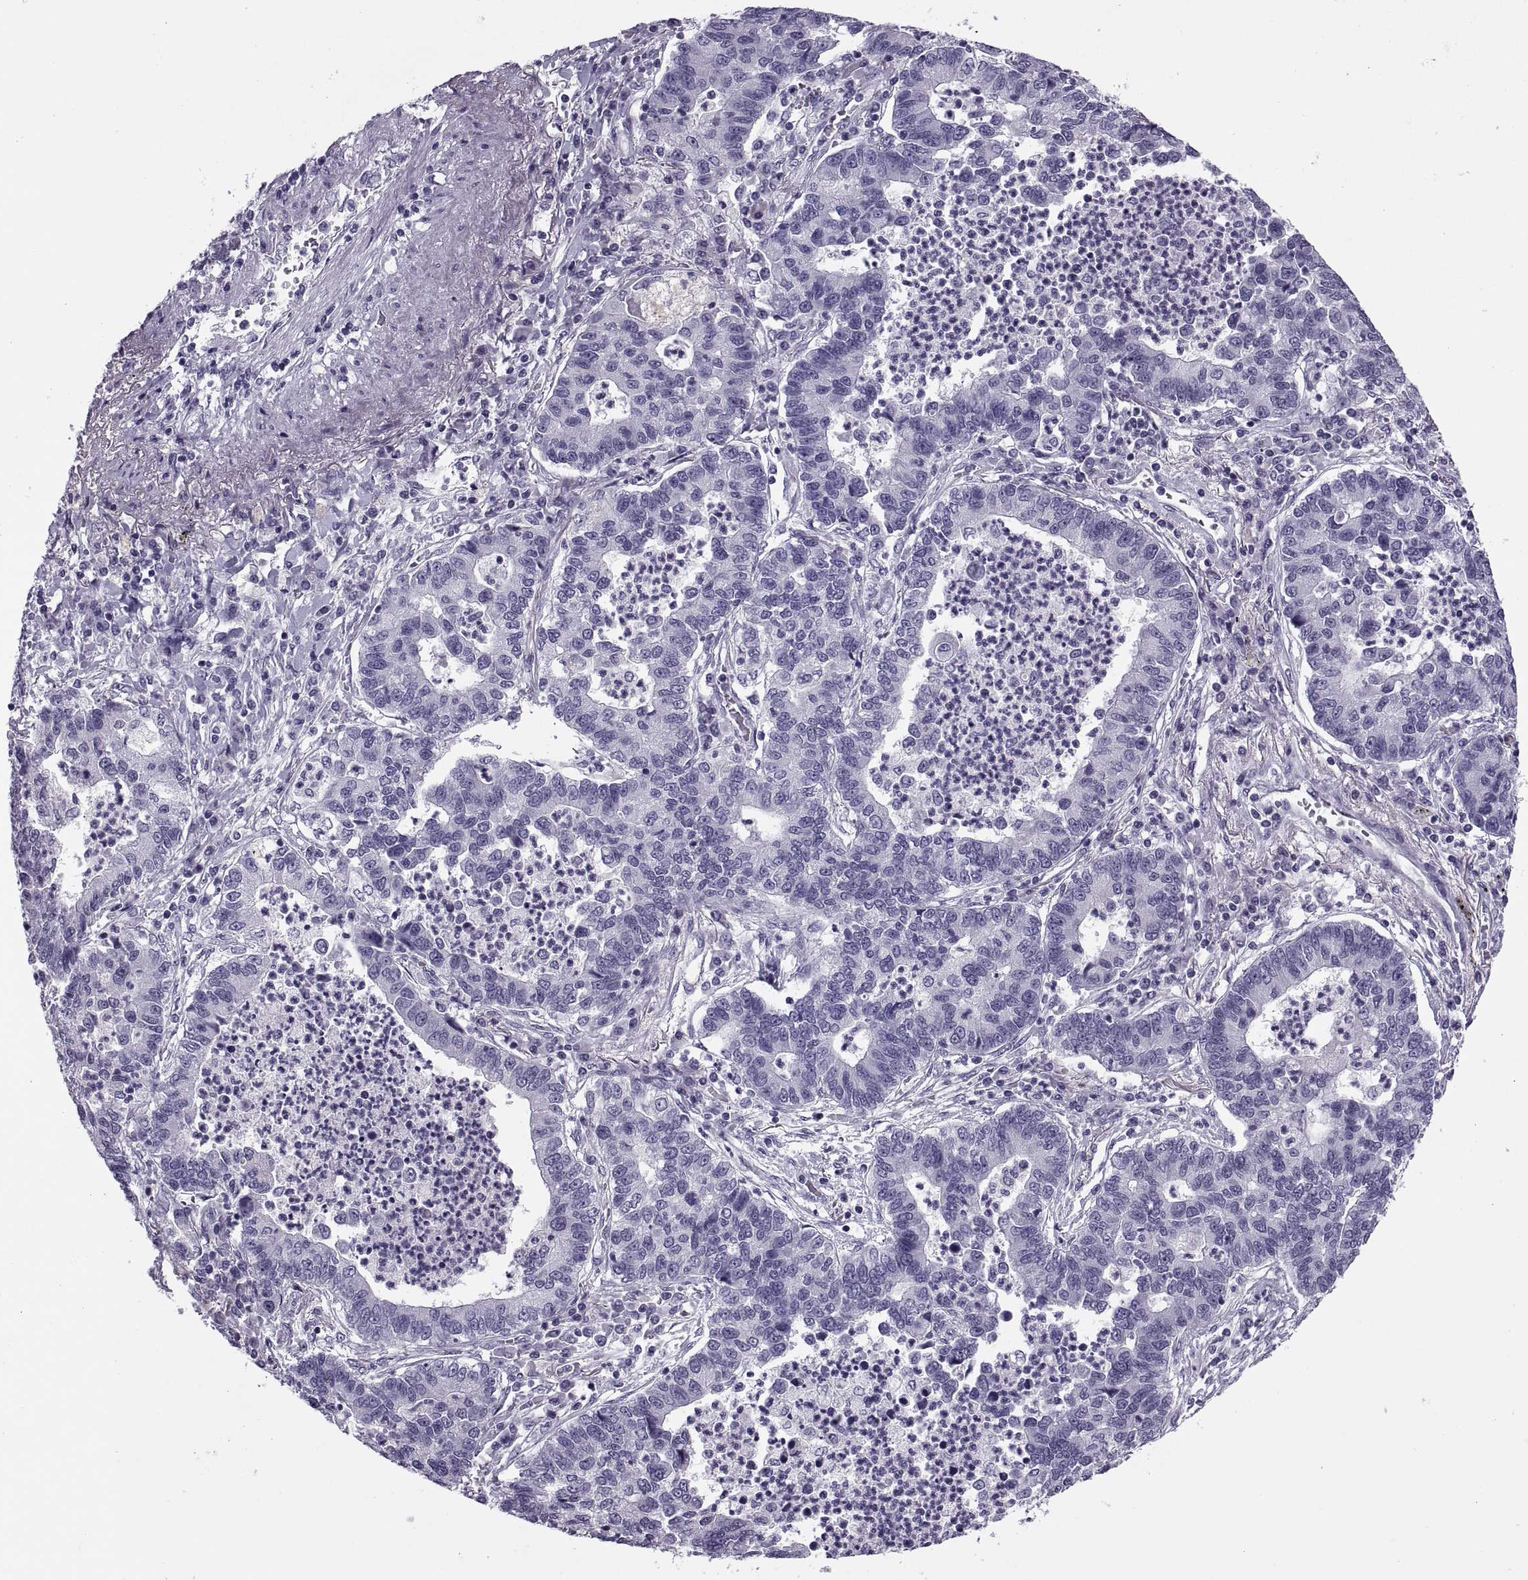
{"staining": {"intensity": "negative", "quantity": "none", "location": "none"}, "tissue": "lung cancer", "cell_type": "Tumor cells", "image_type": "cancer", "snomed": [{"axis": "morphology", "description": "Adenocarcinoma, NOS"}, {"axis": "topography", "description": "Lung"}], "caption": "Immunohistochemistry (IHC) histopathology image of human lung cancer (adenocarcinoma) stained for a protein (brown), which reveals no staining in tumor cells.", "gene": "SYNGR4", "patient": {"sex": "female", "age": 57}}